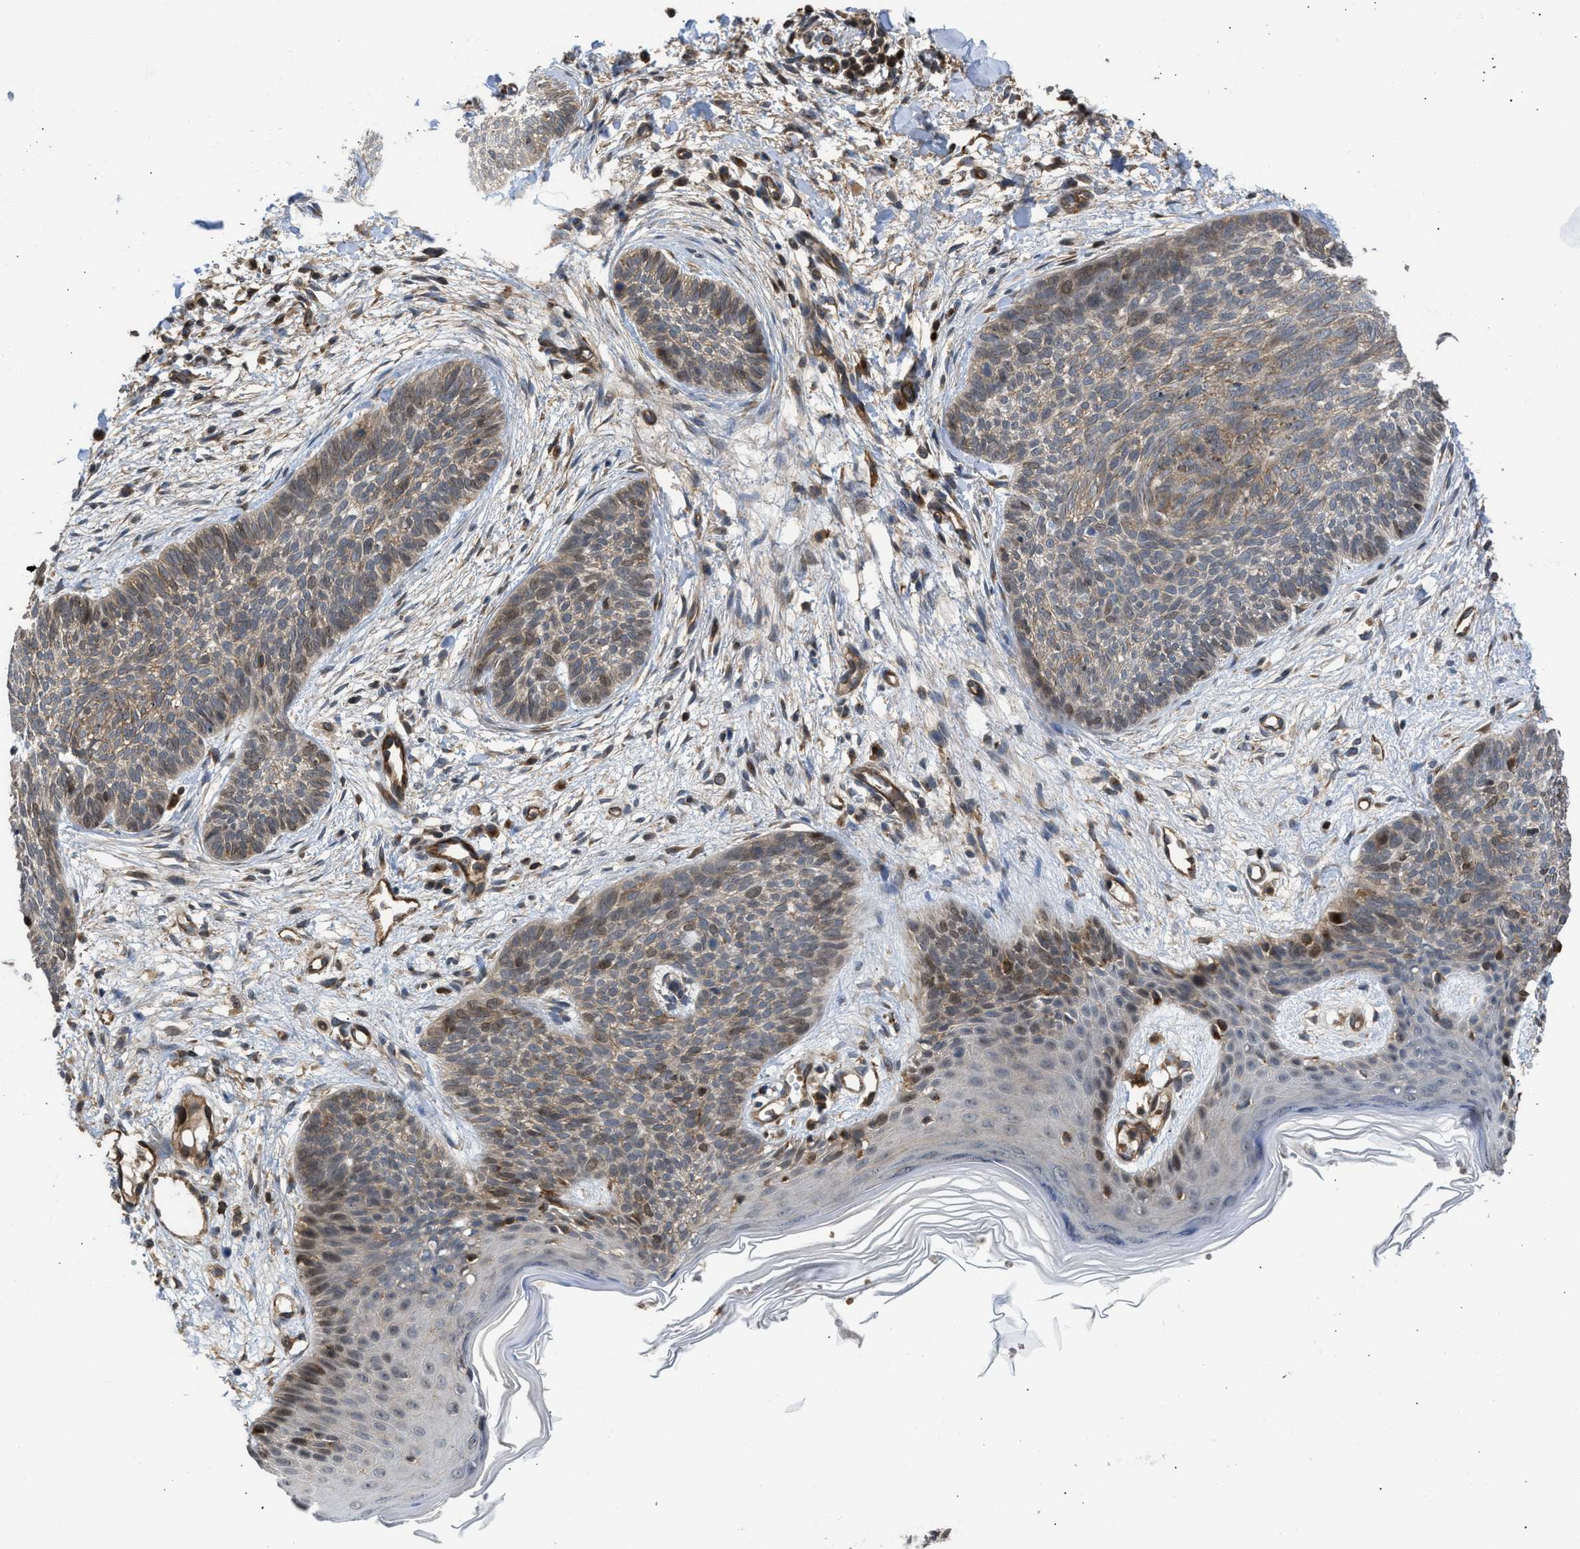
{"staining": {"intensity": "weak", "quantity": "25%-75%", "location": "nuclear"}, "tissue": "skin cancer", "cell_type": "Tumor cells", "image_type": "cancer", "snomed": [{"axis": "morphology", "description": "Basal cell carcinoma"}, {"axis": "topography", "description": "Skin"}], "caption": "Protein expression analysis of human skin cancer reveals weak nuclear positivity in approximately 25%-75% of tumor cells.", "gene": "GPATCH2L", "patient": {"sex": "female", "age": 59}}